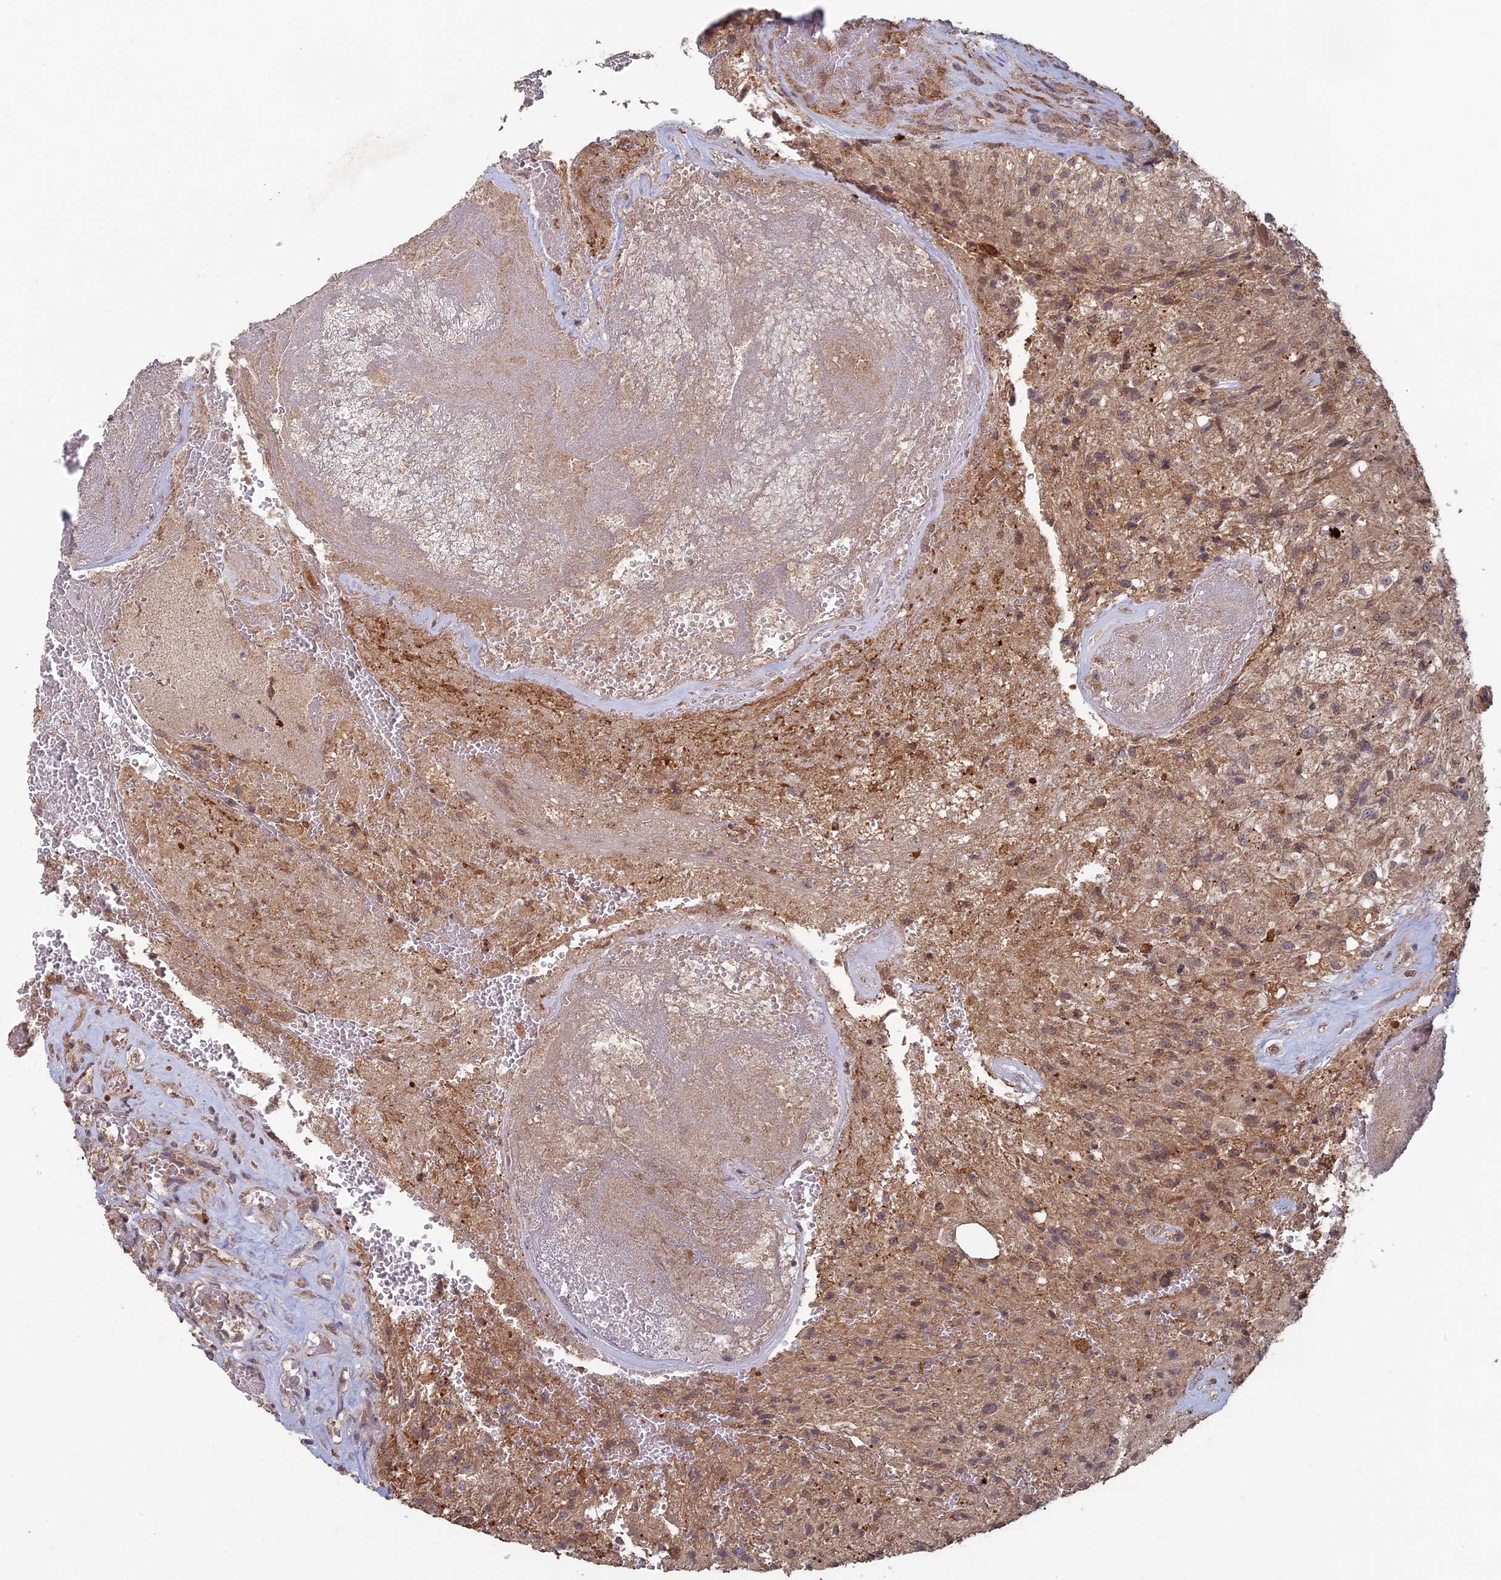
{"staining": {"intensity": "weak", "quantity": "25%-75%", "location": "cytoplasmic/membranous"}, "tissue": "glioma", "cell_type": "Tumor cells", "image_type": "cancer", "snomed": [{"axis": "morphology", "description": "Glioma, malignant, High grade"}, {"axis": "topography", "description": "Brain"}], "caption": "DAB (3,3'-diaminobenzidine) immunohistochemical staining of human malignant glioma (high-grade) reveals weak cytoplasmic/membranous protein staining in approximately 25%-75% of tumor cells. (brown staining indicates protein expression, while blue staining denotes nuclei).", "gene": "RCCD1", "patient": {"sex": "male", "age": 56}}